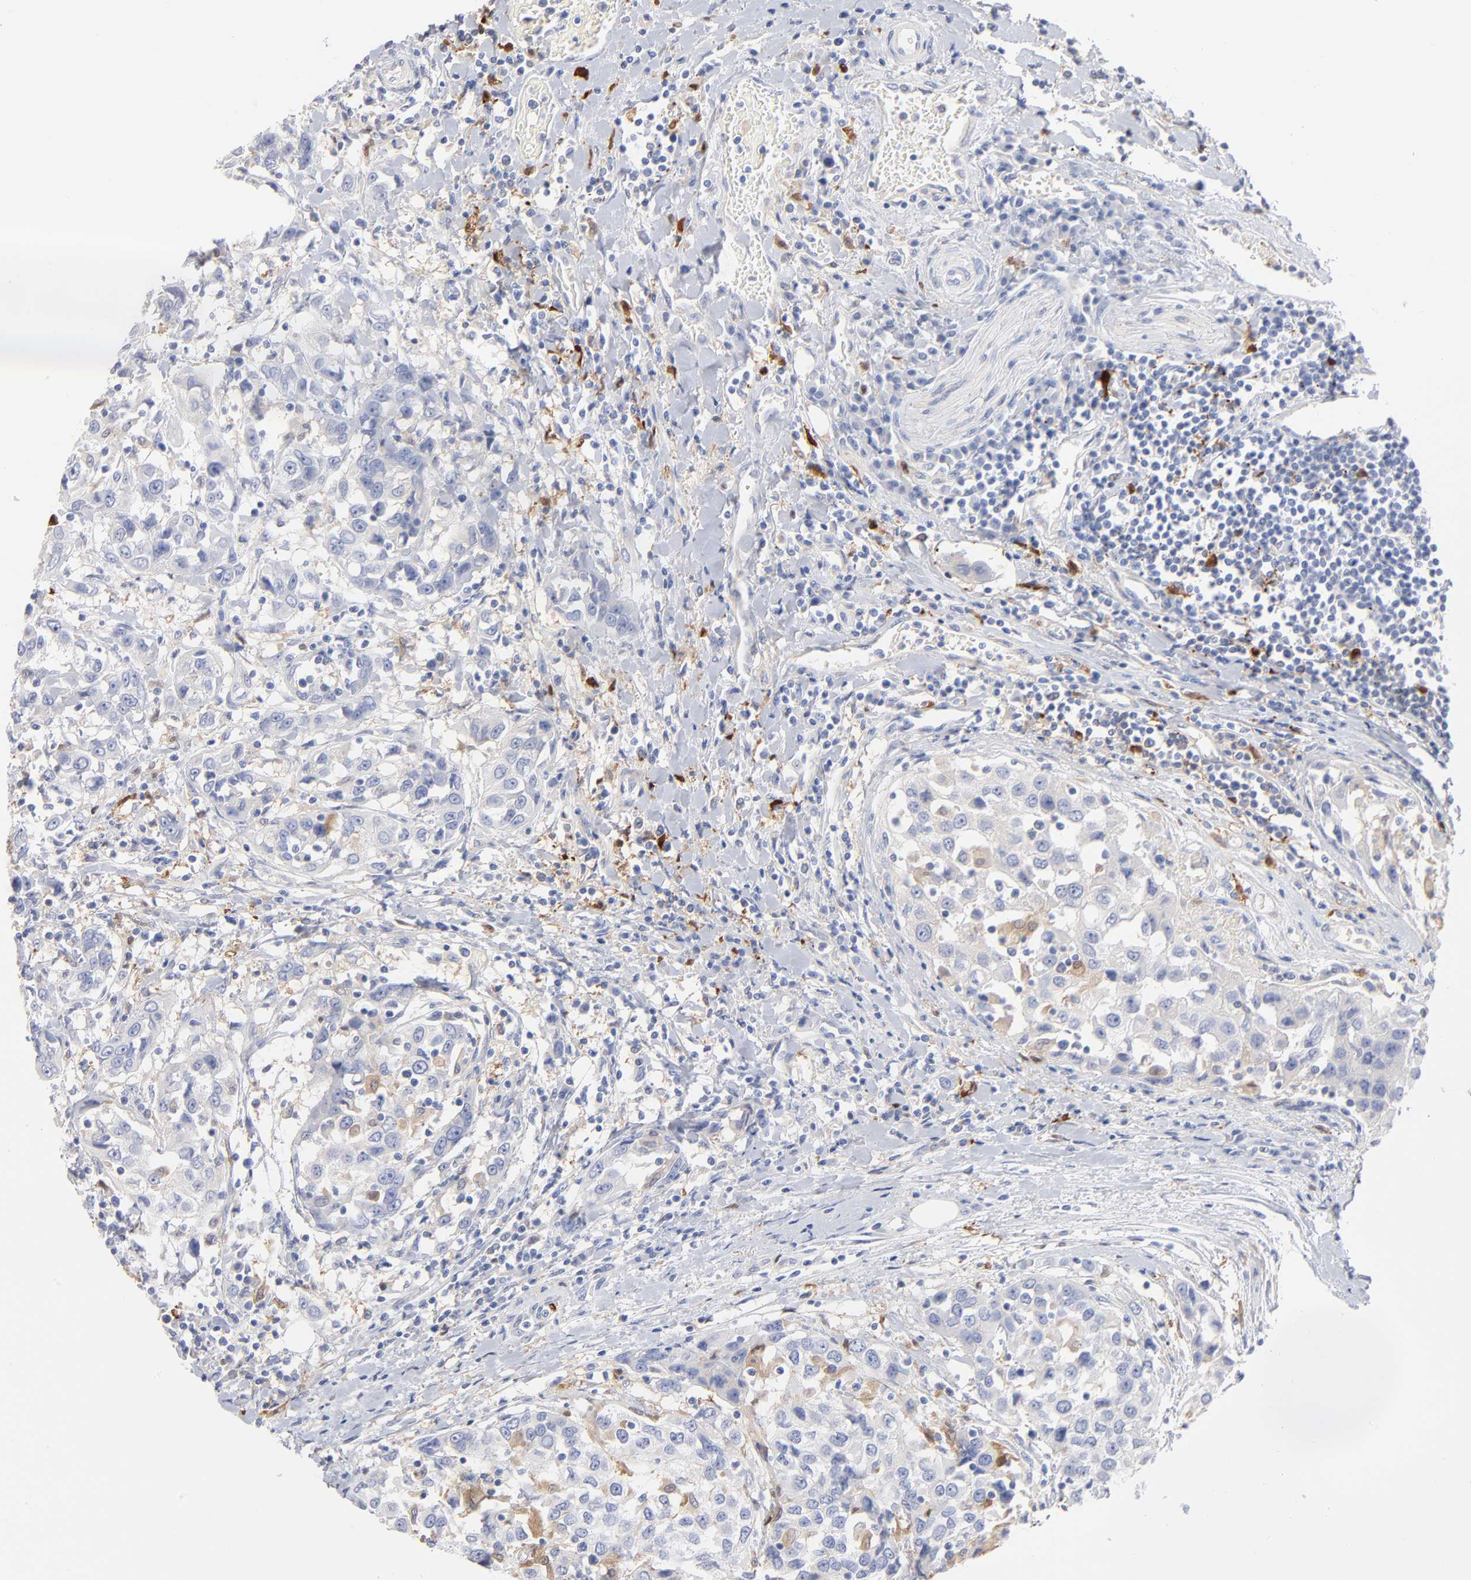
{"staining": {"intensity": "negative", "quantity": "none", "location": "none"}, "tissue": "urothelial cancer", "cell_type": "Tumor cells", "image_type": "cancer", "snomed": [{"axis": "morphology", "description": "Urothelial carcinoma, High grade"}, {"axis": "topography", "description": "Urinary bladder"}], "caption": "An immunohistochemistry histopathology image of urothelial carcinoma (high-grade) is shown. There is no staining in tumor cells of urothelial carcinoma (high-grade).", "gene": "IFIT2", "patient": {"sex": "female", "age": 80}}